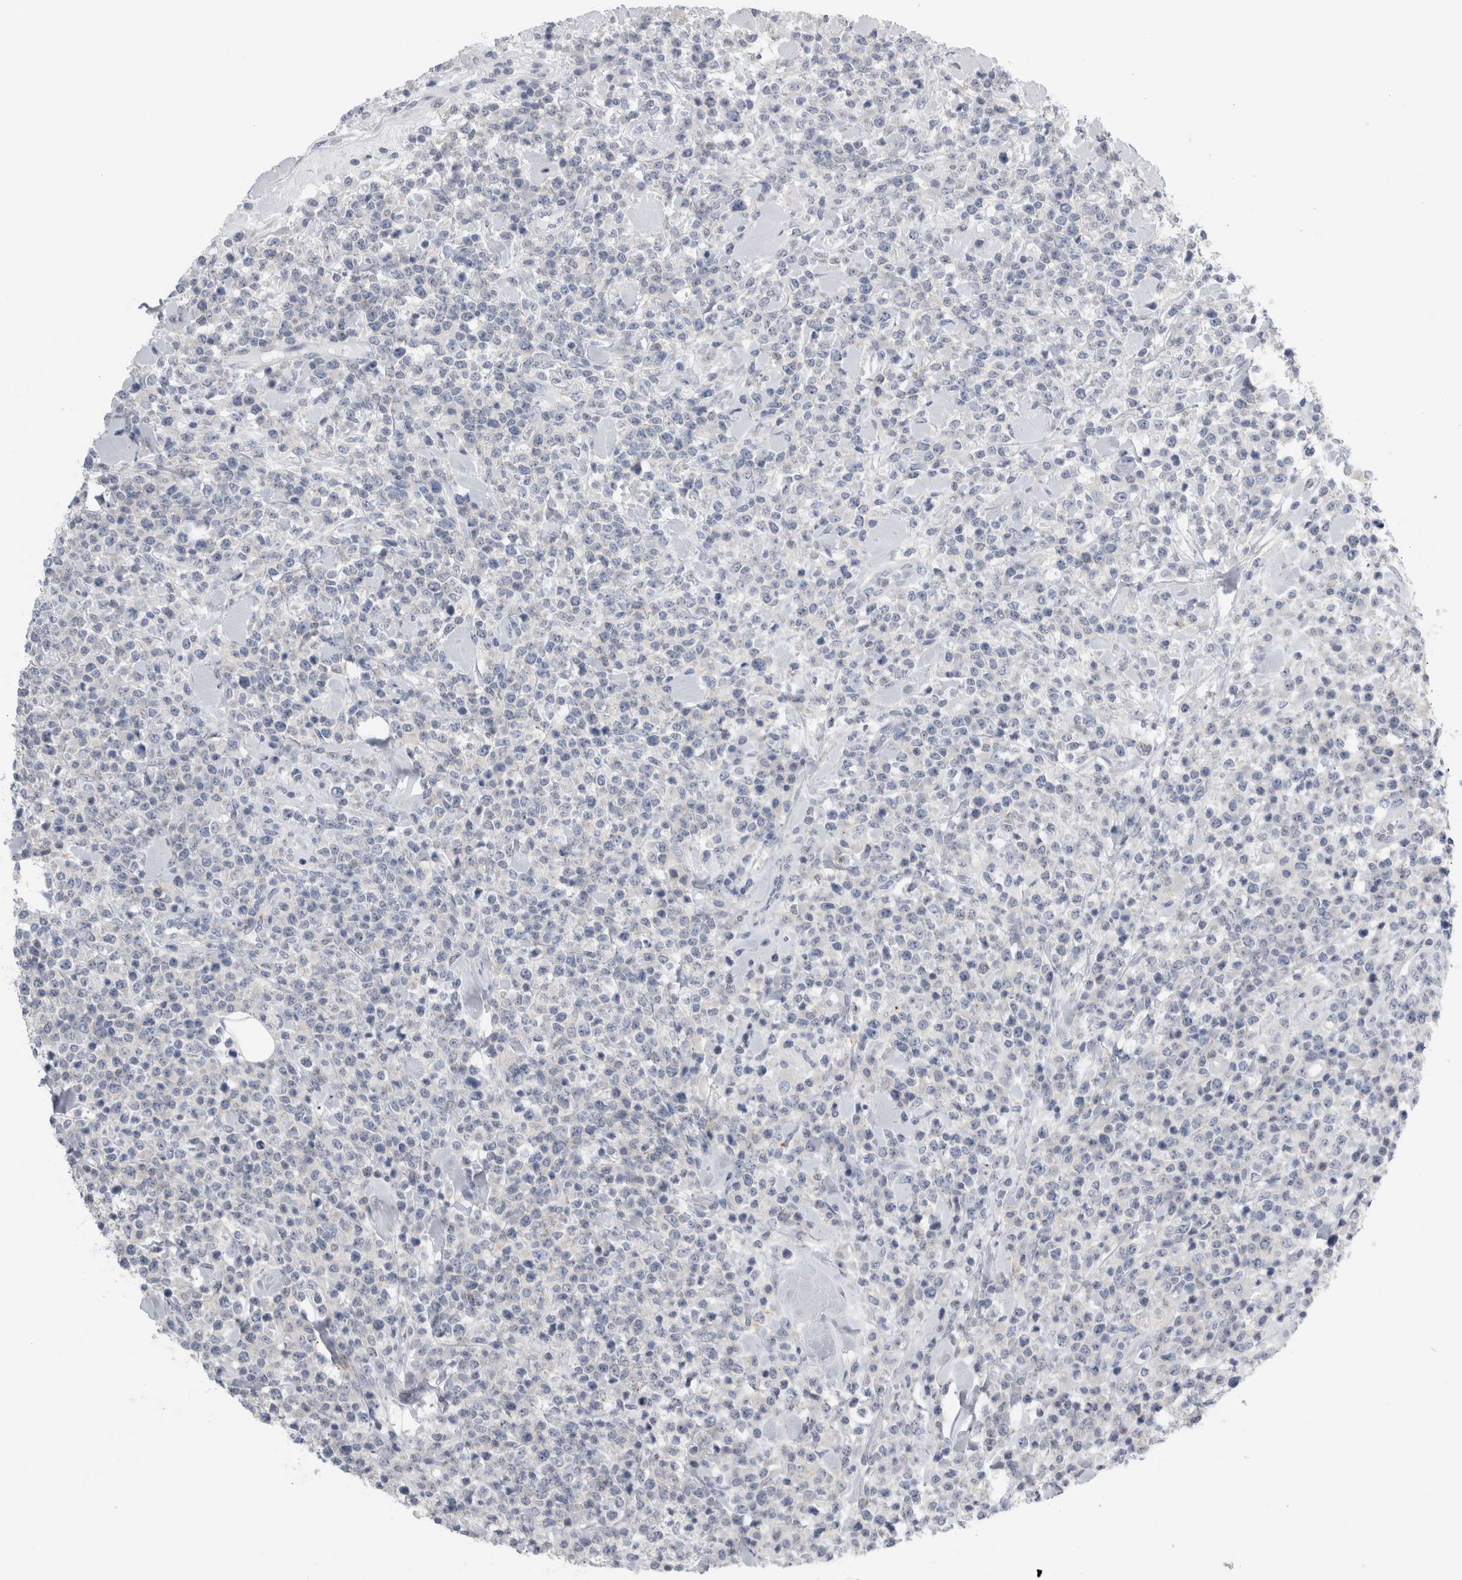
{"staining": {"intensity": "negative", "quantity": "none", "location": "none"}, "tissue": "lymphoma", "cell_type": "Tumor cells", "image_type": "cancer", "snomed": [{"axis": "morphology", "description": "Malignant lymphoma, non-Hodgkin's type, High grade"}, {"axis": "topography", "description": "Colon"}], "caption": "A high-resolution image shows immunohistochemistry staining of high-grade malignant lymphoma, non-Hodgkin's type, which reveals no significant positivity in tumor cells.", "gene": "ANKFY1", "patient": {"sex": "female", "age": 53}}